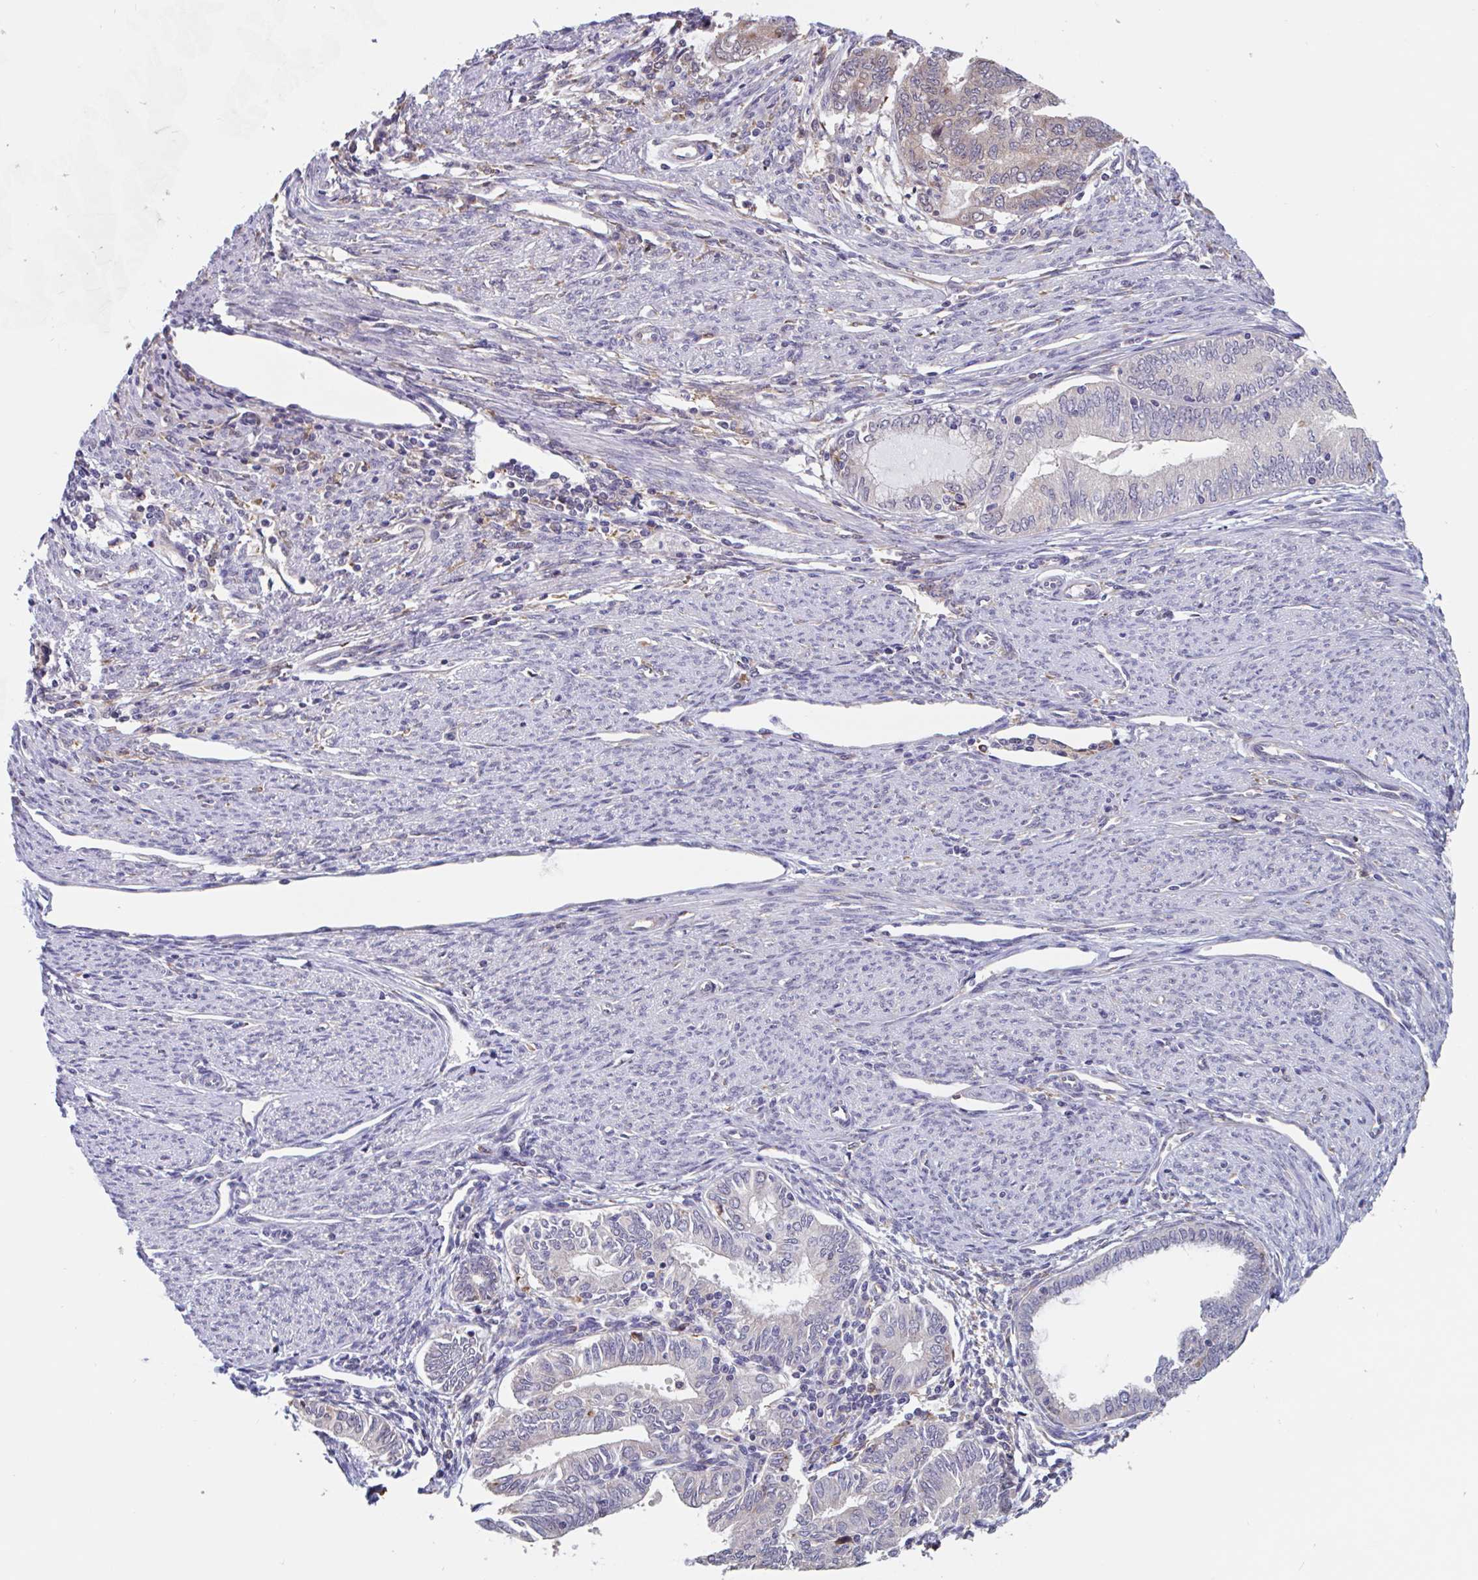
{"staining": {"intensity": "weak", "quantity": "<25%", "location": "cytoplasmic/membranous"}, "tissue": "endometrial cancer", "cell_type": "Tumor cells", "image_type": "cancer", "snomed": [{"axis": "morphology", "description": "Adenocarcinoma, NOS"}, {"axis": "topography", "description": "Endometrium"}], "caption": "IHC of human adenocarcinoma (endometrial) displays no expression in tumor cells.", "gene": "SNX8", "patient": {"sex": "female", "age": 79}}